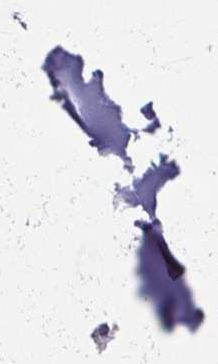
{"staining": {"intensity": "negative", "quantity": "none", "location": "none"}, "tissue": "adipose tissue", "cell_type": "Adipocytes", "image_type": "normal", "snomed": [{"axis": "morphology", "description": "Normal tissue, NOS"}, {"axis": "topography", "description": "Cartilage tissue"}, {"axis": "topography", "description": "Bronchus"}, {"axis": "topography", "description": "Peripheral nerve tissue"}], "caption": "This histopathology image is of unremarkable adipose tissue stained with immunohistochemistry to label a protein in brown with the nuclei are counter-stained blue. There is no staining in adipocytes. (DAB (3,3'-diaminobenzidine) immunohistochemistry (IHC) with hematoxylin counter stain).", "gene": "CA9", "patient": {"sex": "male", "age": 67}}